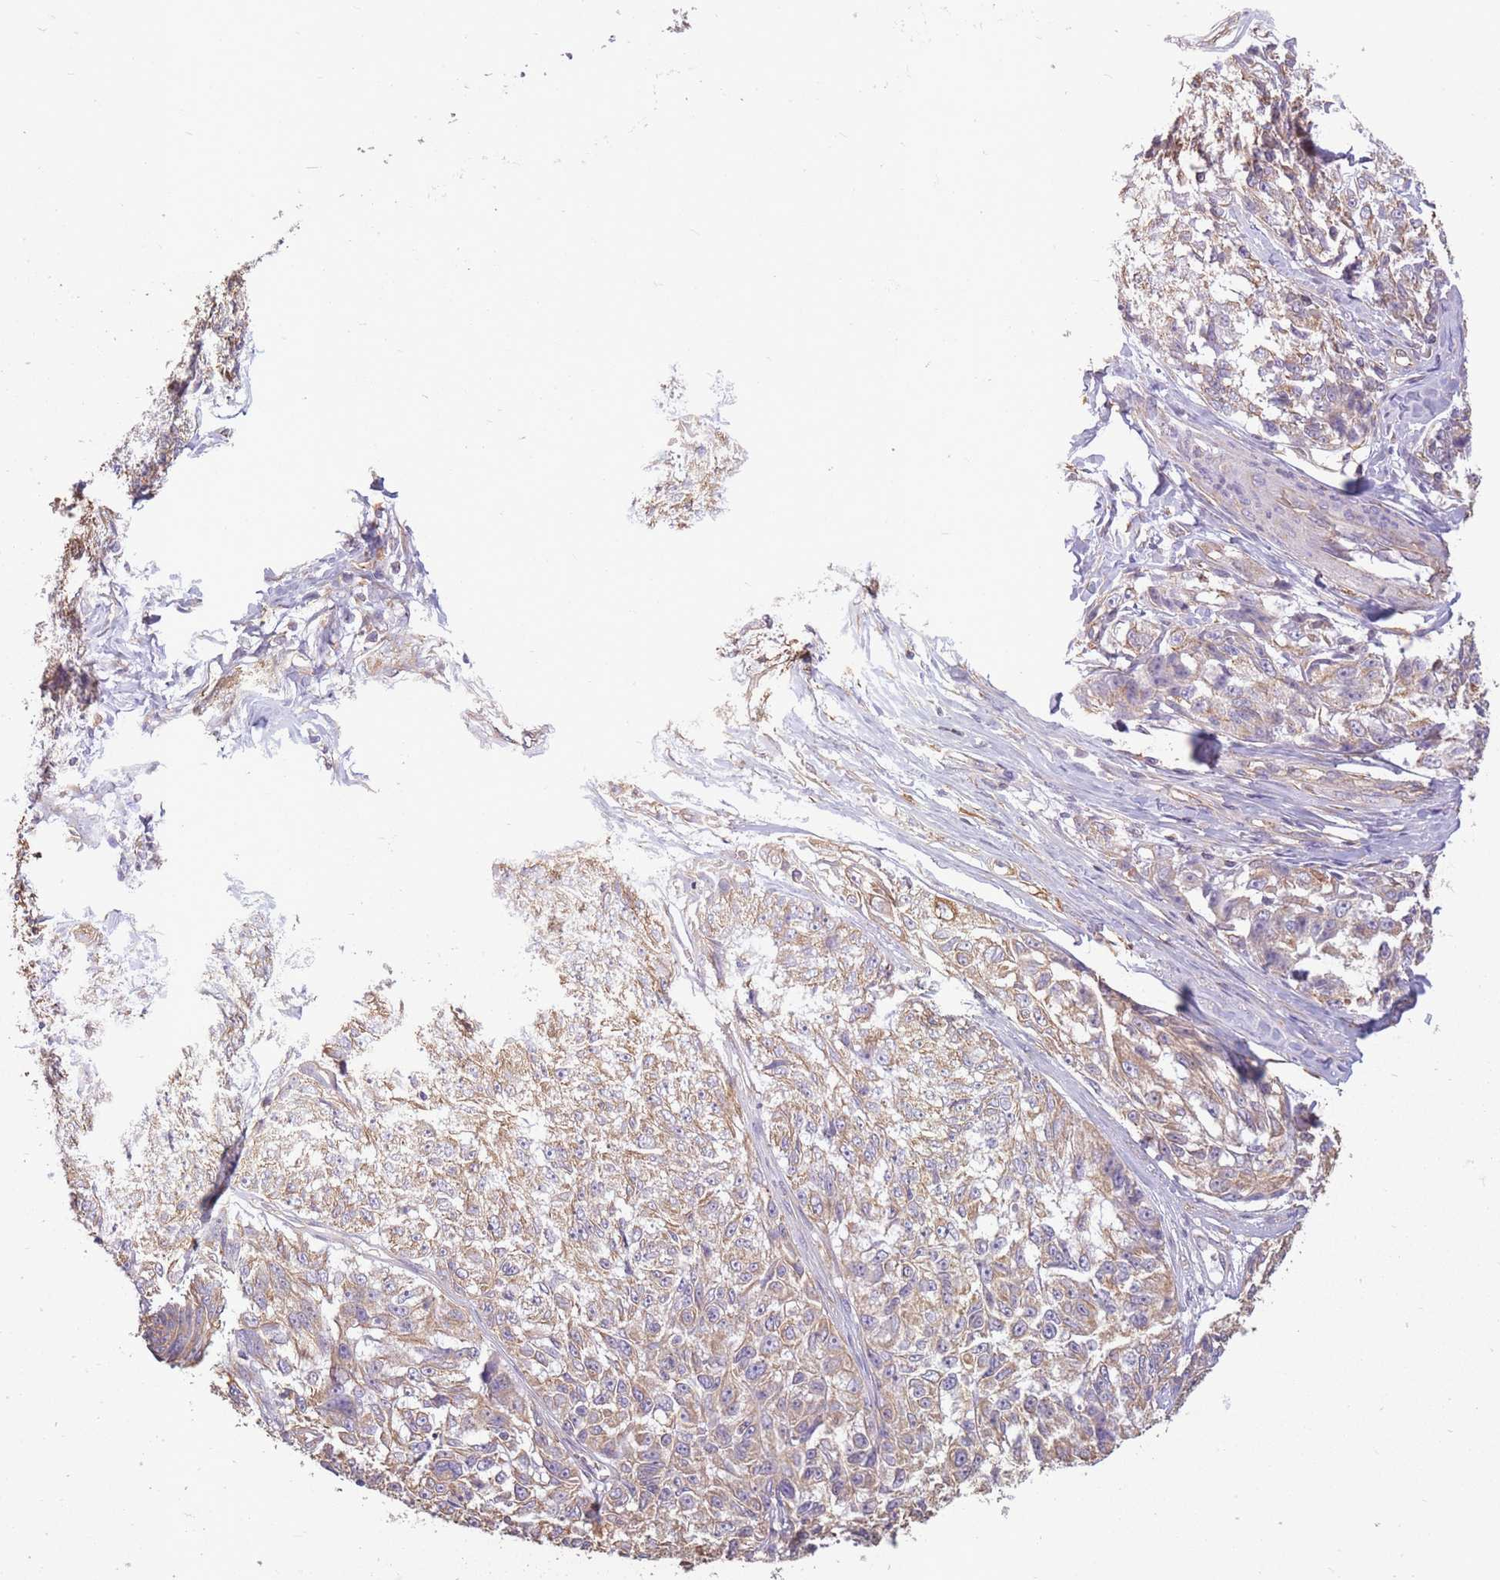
{"staining": {"intensity": "moderate", "quantity": ">75%", "location": "cytoplasmic/membranous"}, "tissue": "melanoma", "cell_type": "Tumor cells", "image_type": "cancer", "snomed": [{"axis": "morphology", "description": "Normal tissue, NOS"}, {"axis": "morphology", "description": "Malignant melanoma, NOS"}, {"axis": "topography", "description": "Skin"}], "caption": "Immunohistochemical staining of malignant melanoma exhibits medium levels of moderate cytoplasmic/membranous protein expression in approximately >75% of tumor cells.", "gene": "ADD1", "patient": {"sex": "female", "age": 64}}